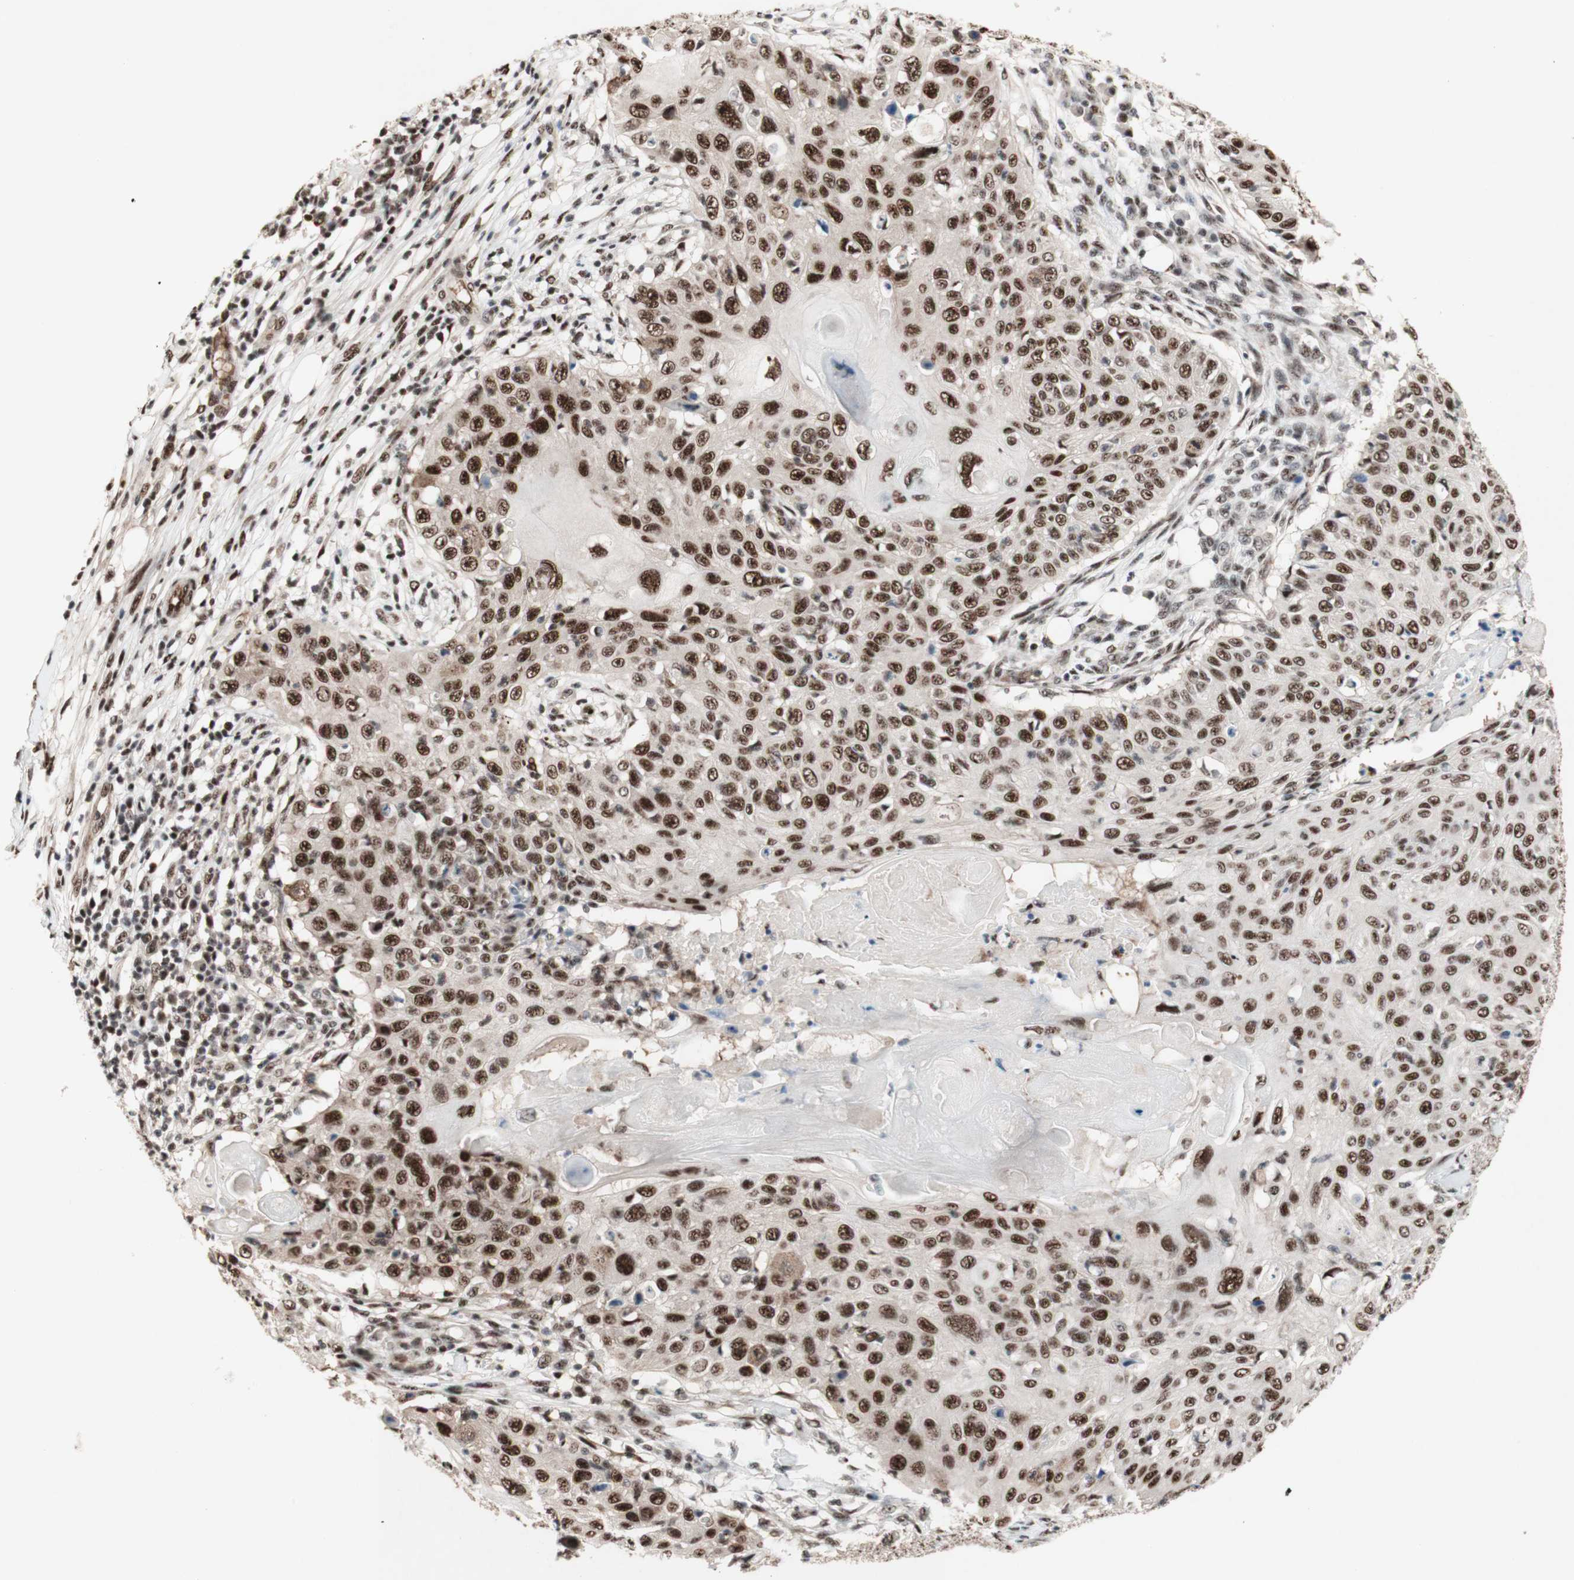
{"staining": {"intensity": "strong", "quantity": ">75%", "location": "nuclear"}, "tissue": "skin cancer", "cell_type": "Tumor cells", "image_type": "cancer", "snomed": [{"axis": "morphology", "description": "Squamous cell carcinoma, NOS"}, {"axis": "topography", "description": "Skin"}], "caption": "Skin cancer stained with IHC reveals strong nuclear expression in approximately >75% of tumor cells. (DAB IHC, brown staining for protein, blue staining for nuclei).", "gene": "TLE1", "patient": {"sex": "male", "age": 86}}